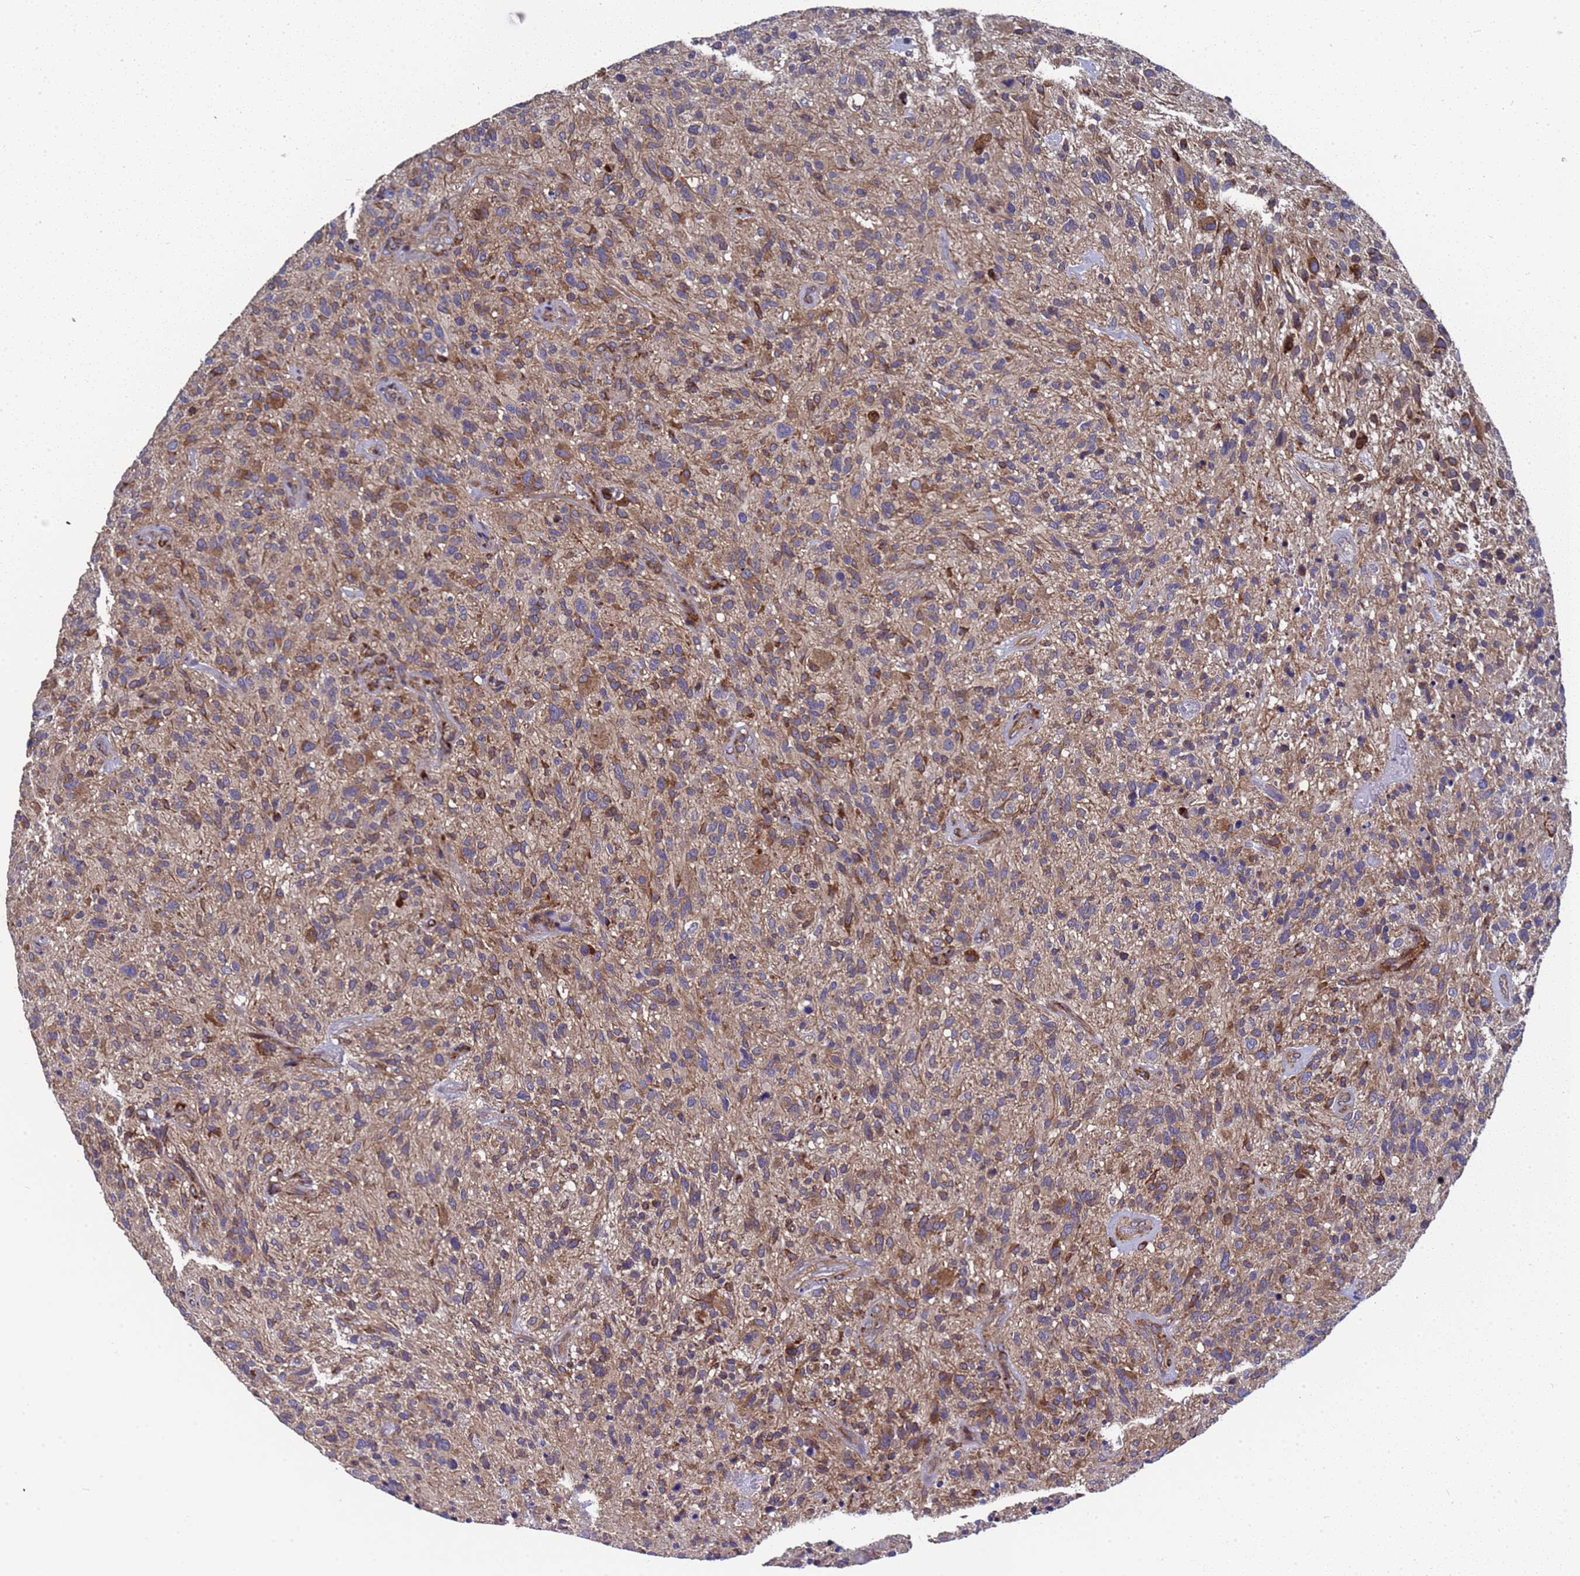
{"staining": {"intensity": "moderate", "quantity": "25%-75%", "location": "cytoplasmic/membranous"}, "tissue": "glioma", "cell_type": "Tumor cells", "image_type": "cancer", "snomed": [{"axis": "morphology", "description": "Glioma, malignant, High grade"}, {"axis": "topography", "description": "Brain"}], "caption": "Protein staining of high-grade glioma (malignant) tissue displays moderate cytoplasmic/membranous positivity in approximately 25%-75% of tumor cells.", "gene": "MOCS1", "patient": {"sex": "male", "age": 47}}